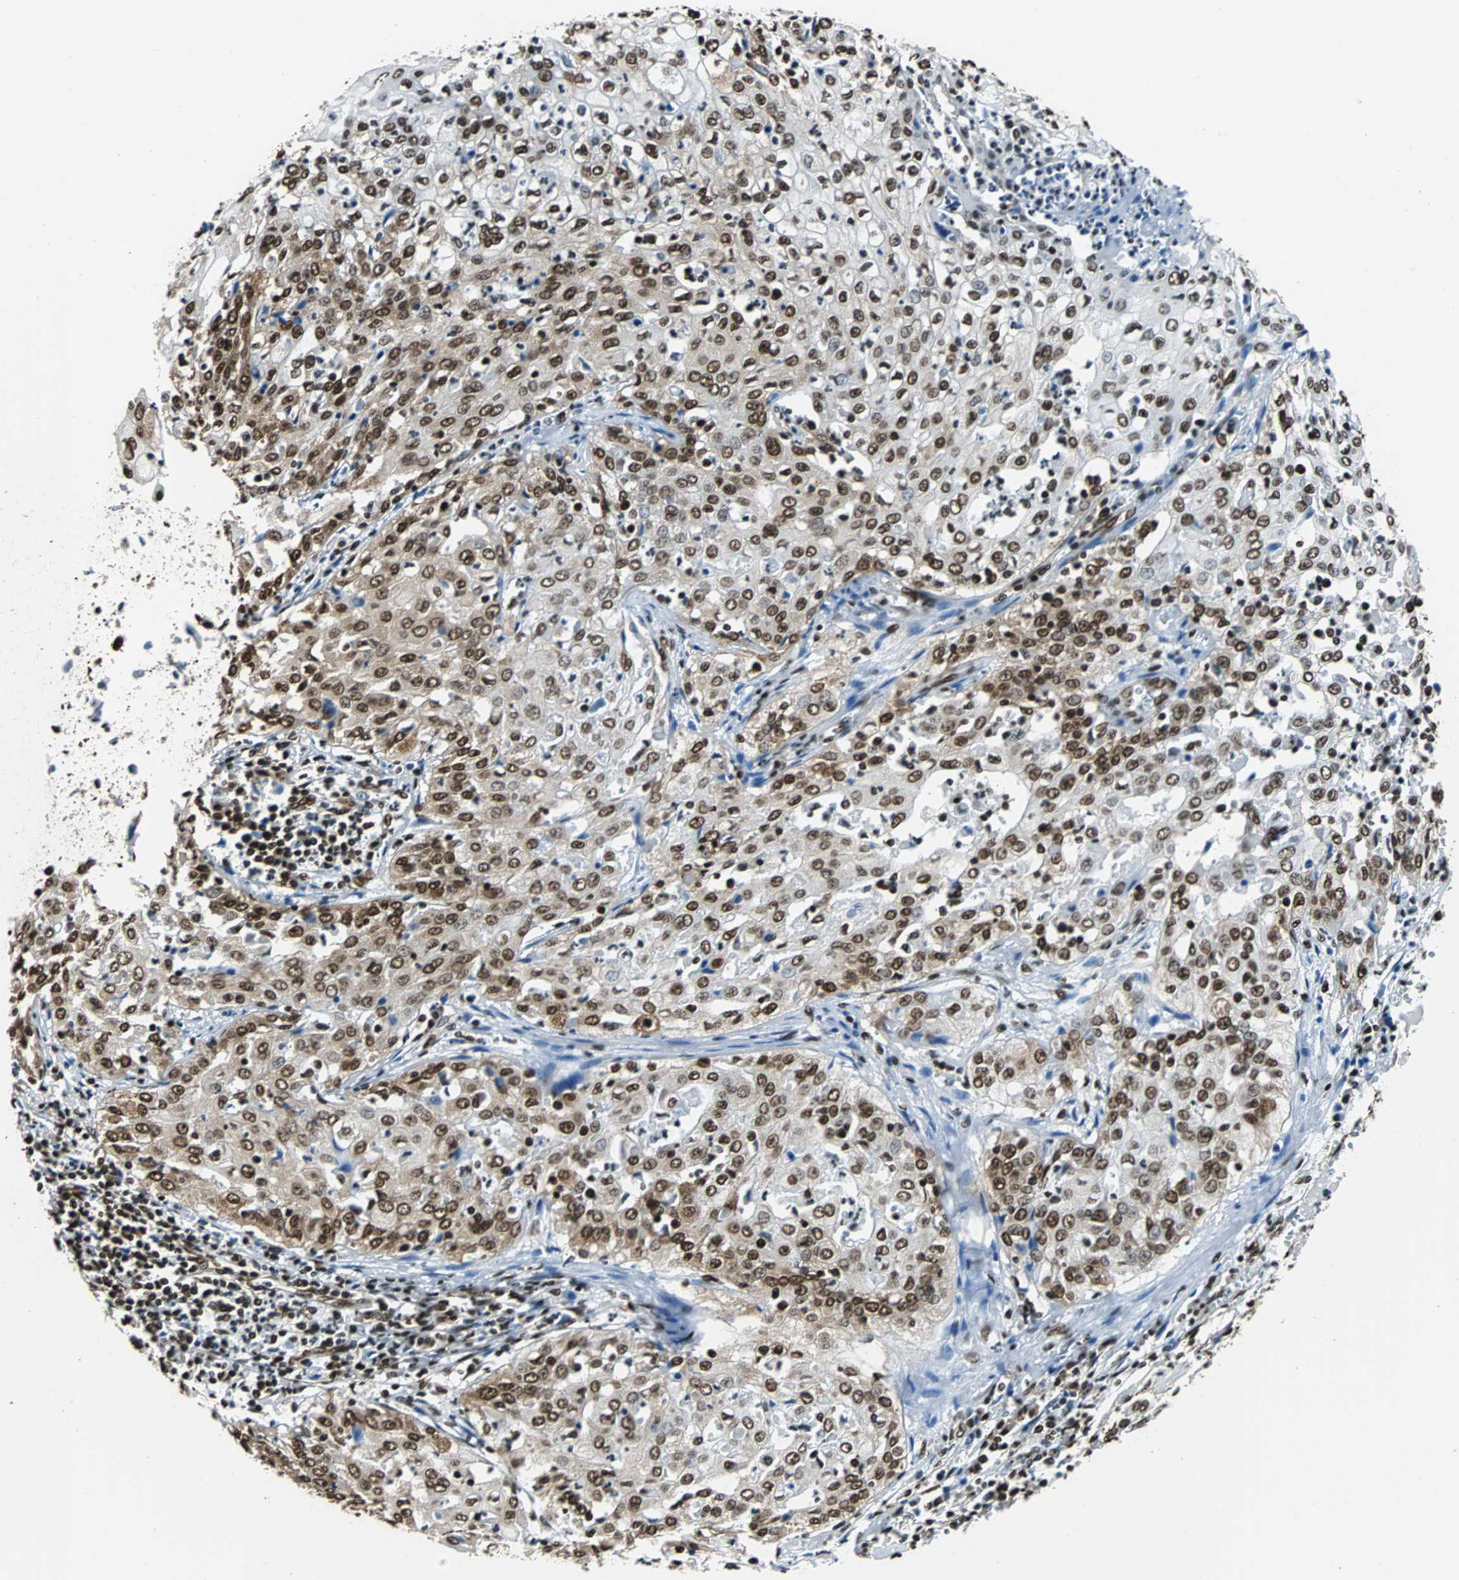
{"staining": {"intensity": "strong", "quantity": ">75%", "location": "cytoplasmic/membranous,nuclear"}, "tissue": "cervical cancer", "cell_type": "Tumor cells", "image_type": "cancer", "snomed": [{"axis": "morphology", "description": "Squamous cell carcinoma, NOS"}, {"axis": "topography", "description": "Cervix"}], "caption": "Squamous cell carcinoma (cervical) tissue reveals strong cytoplasmic/membranous and nuclear expression in approximately >75% of tumor cells, visualized by immunohistochemistry.", "gene": "FUBP1", "patient": {"sex": "female", "age": 39}}